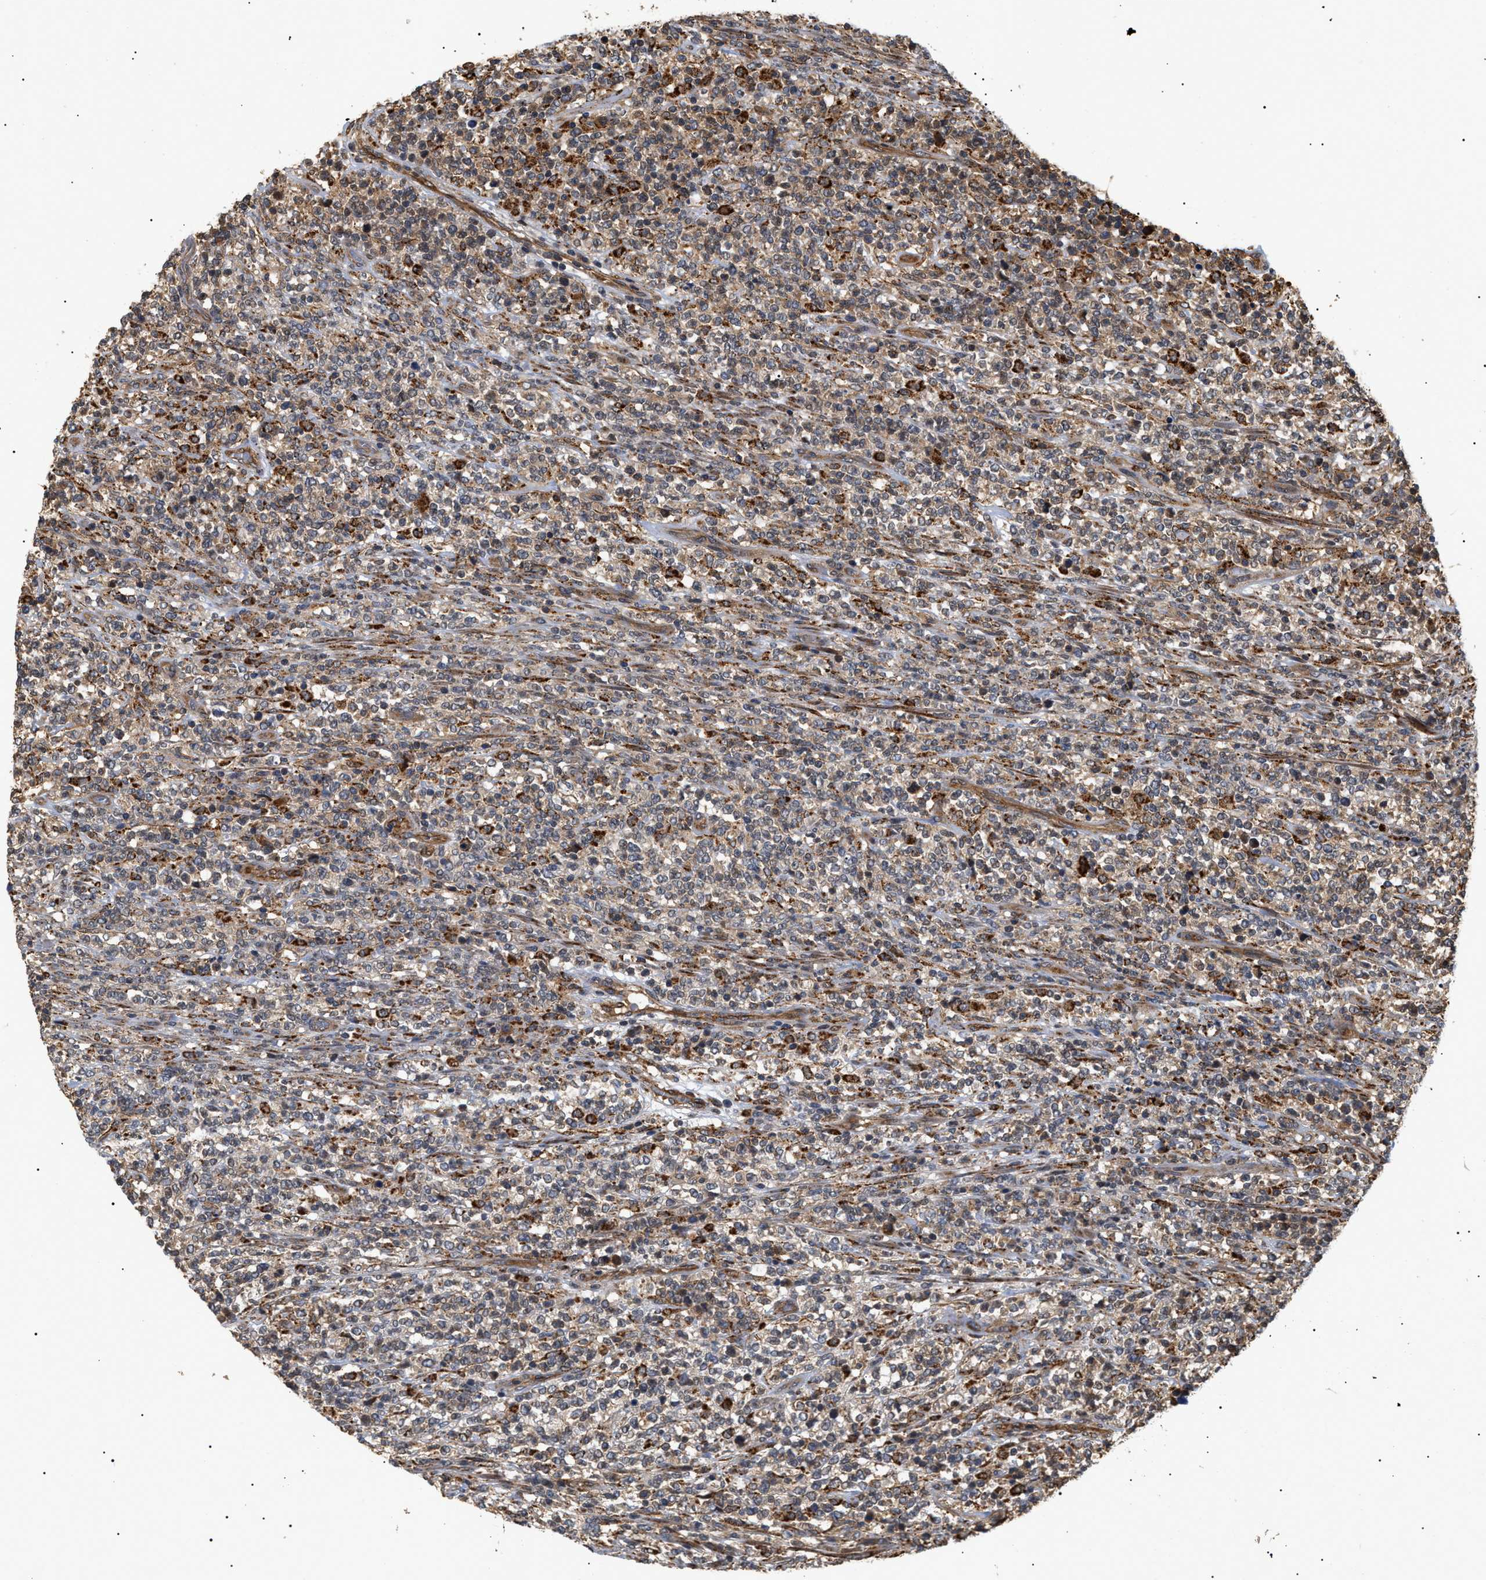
{"staining": {"intensity": "moderate", "quantity": ">75%", "location": "cytoplasmic/membranous"}, "tissue": "lymphoma", "cell_type": "Tumor cells", "image_type": "cancer", "snomed": [{"axis": "morphology", "description": "Malignant lymphoma, non-Hodgkin's type, High grade"}, {"axis": "topography", "description": "Soft tissue"}], "caption": "Protein staining of lymphoma tissue shows moderate cytoplasmic/membranous positivity in about >75% of tumor cells.", "gene": "ASTL", "patient": {"sex": "male", "age": 18}}